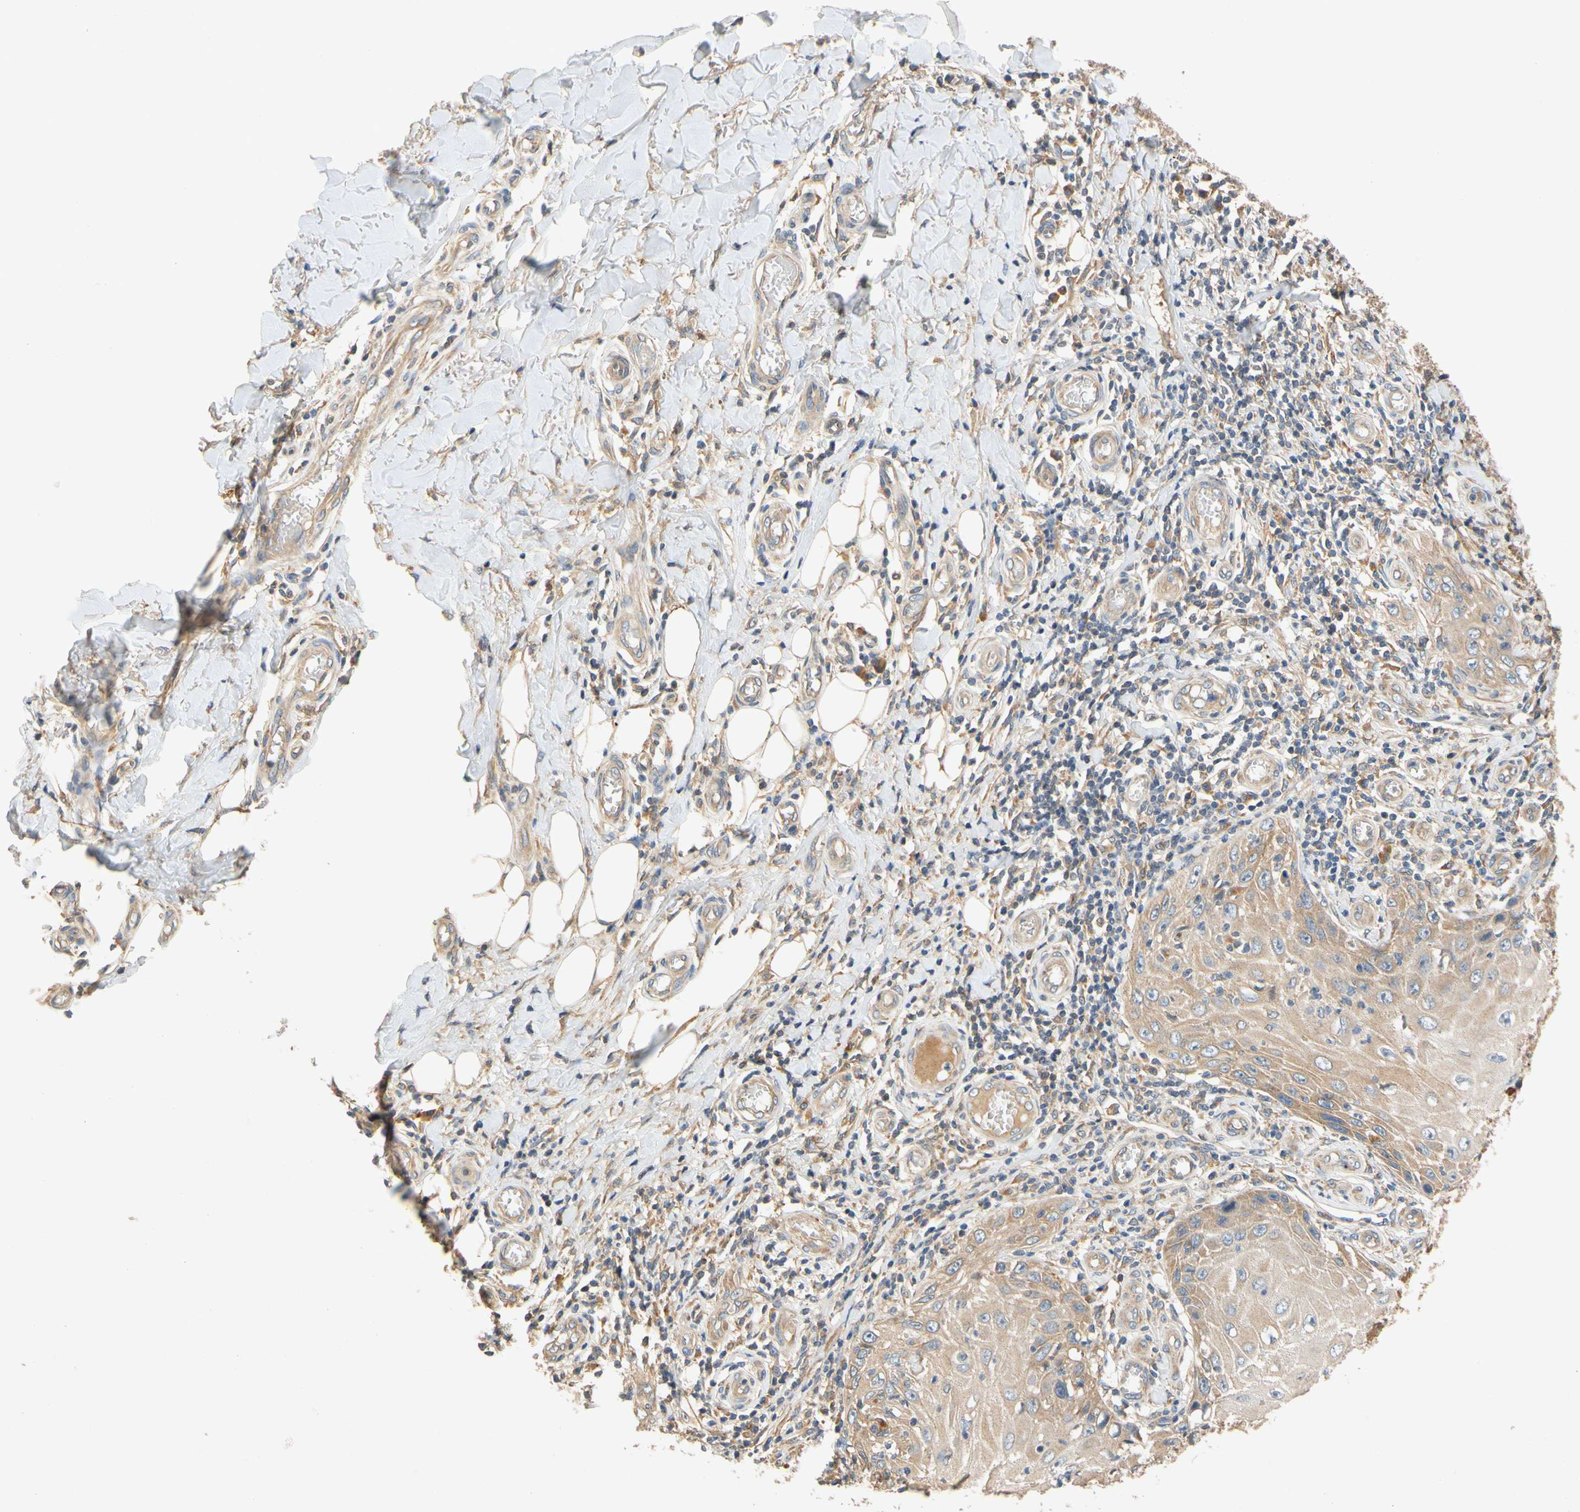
{"staining": {"intensity": "weak", "quantity": "25%-75%", "location": "cytoplasmic/membranous"}, "tissue": "skin cancer", "cell_type": "Tumor cells", "image_type": "cancer", "snomed": [{"axis": "morphology", "description": "Squamous cell carcinoma, NOS"}, {"axis": "topography", "description": "Skin"}], "caption": "Skin cancer stained with a protein marker demonstrates weak staining in tumor cells.", "gene": "USP46", "patient": {"sex": "female", "age": 73}}